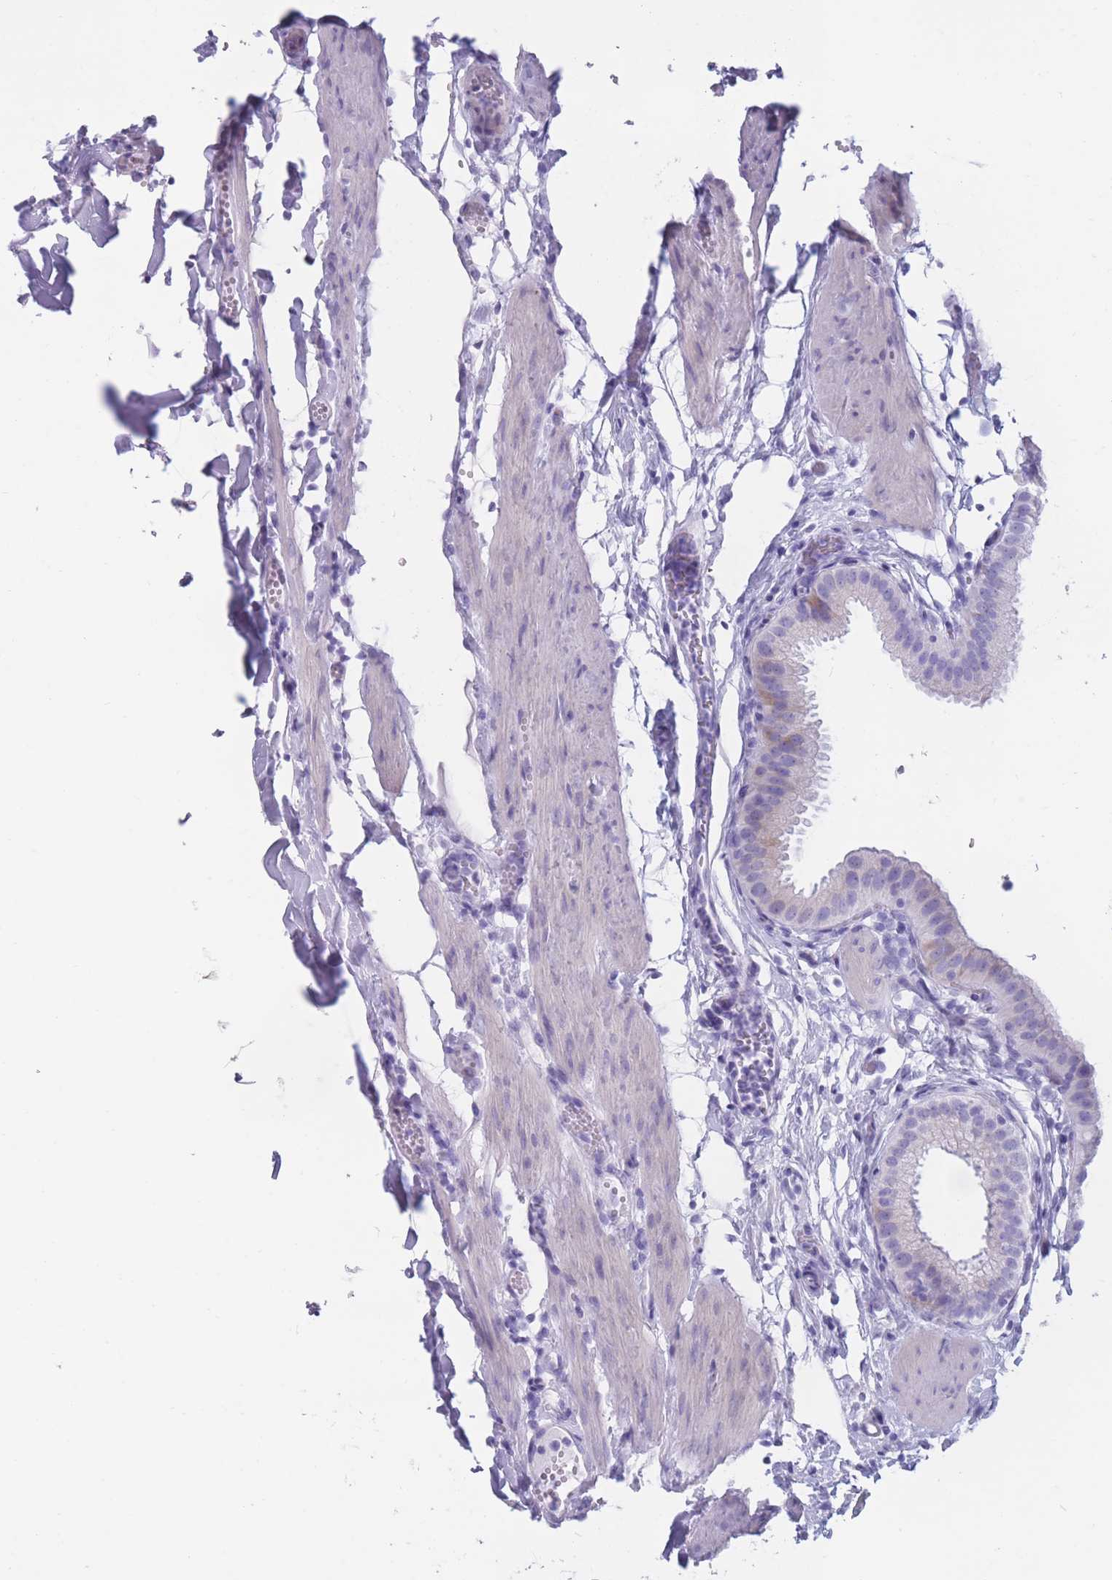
{"staining": {"intensity": "moderate", "quantity": "25%-75%", "location": "cytoplasmic/membranous"}, "tissue": "gallbladder", "cell_type": "Glandular cells", "image_type": "normal", "snomed": [{"axis": "morphology", "description": "Normal tissue, NOS"}, {"axis": "topography", "description": "Gallbladder"}], "caption": "Brown immunohistochemical staining in normal human gallbladder exhibits moderate cytoplasmic/membranous expression in about 25%-75% of glandular cells. The staining was performed using DAB (3,3'-diaminobenzidine), with brown indicating positive protein expression. Nuclei are stained blue with hematoxylin.", "gene": "COL27A1", "patient": {"sex": "female", "age": 61}}